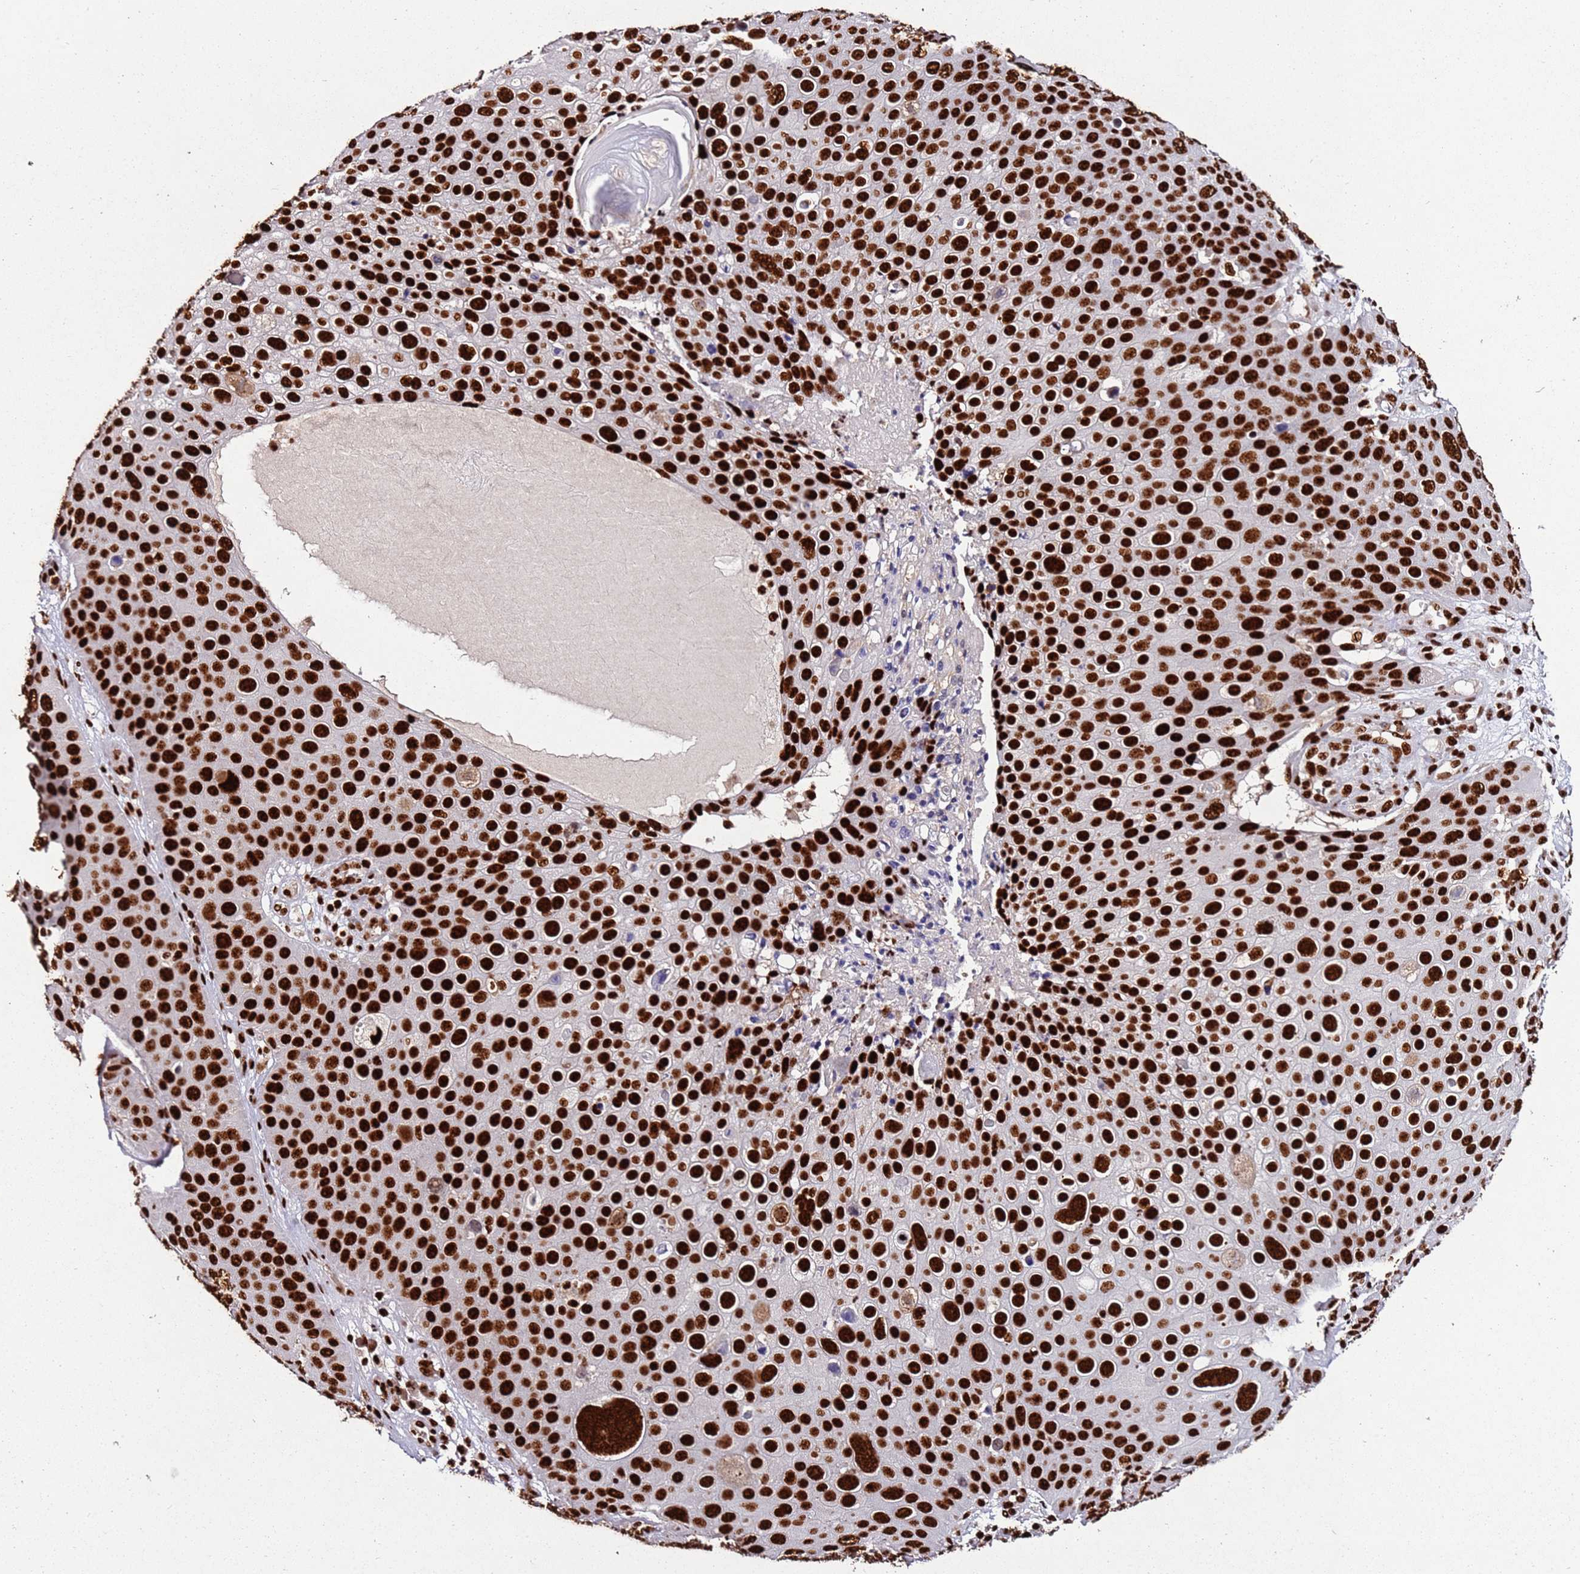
{"staining": {"intensity": "strong", "quantity": ">75%", "location": "nuclear"}, "tissue": "skin cancer", "cell_type": "Tumor cells", "image_type": "cancer", "snomed": [{"axis": "morphology", "description": "Squamous cell carcinoma, NOS"}, {"axis": "topography", "description": "Skin"}], "caption": "Skin cancer (squamous cell carcinoma) stained with a brown dye exhibits strong nuclear positive expression in approximately >75% of tumor cells.", "gene": "C6orf226", "patient": {"sex": "male", "age": 71}}